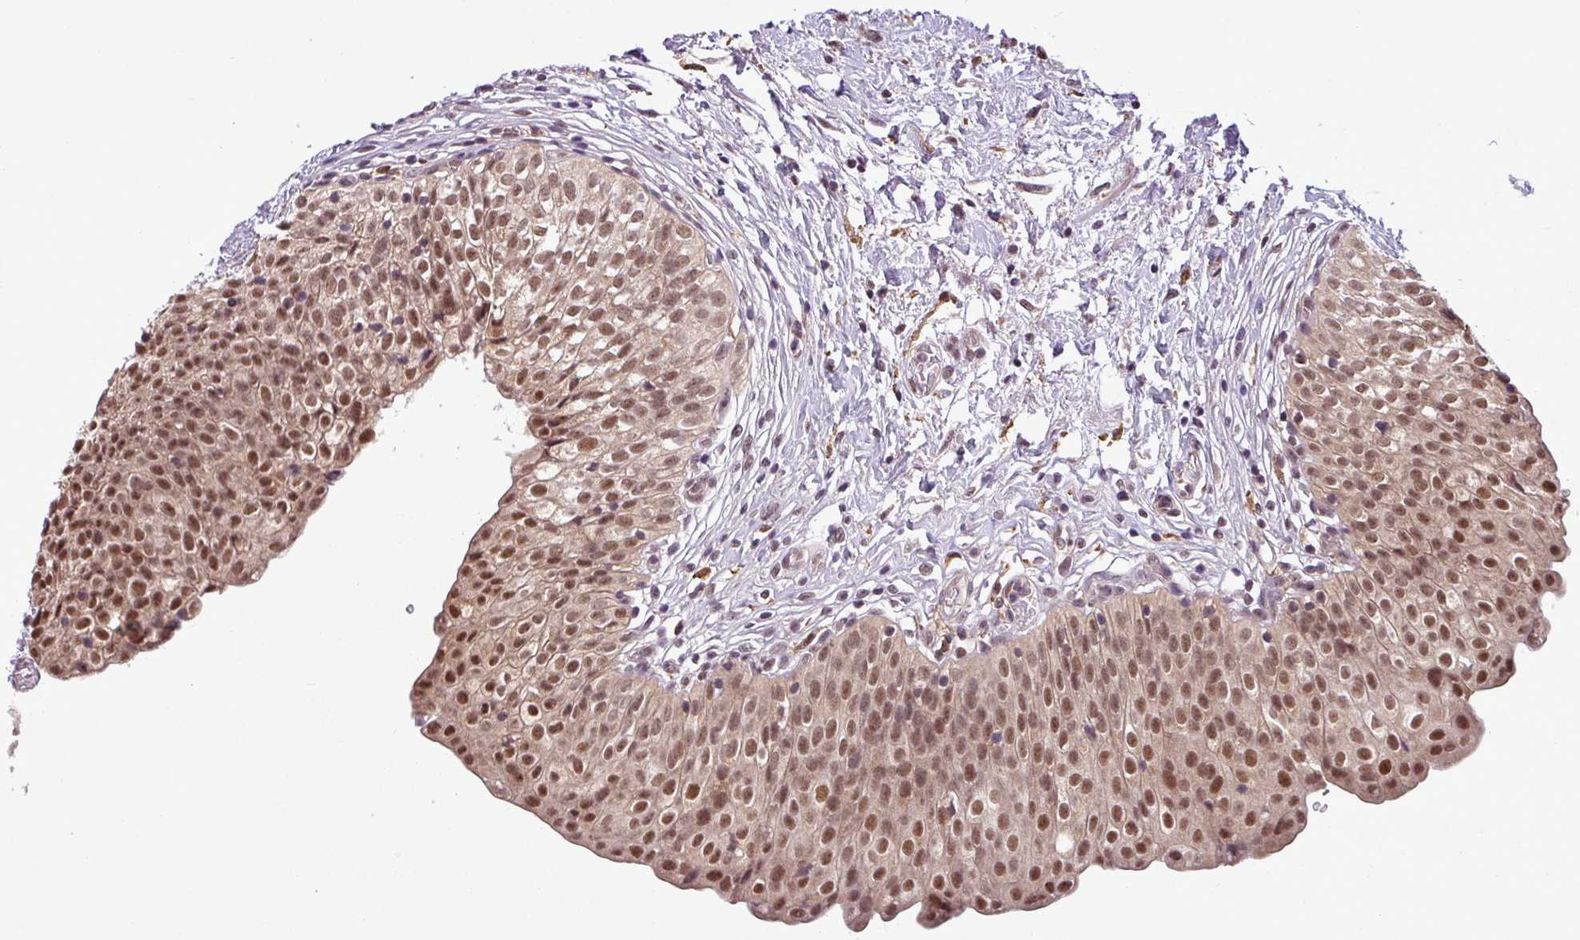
{"staining": {"intensity": "moderate", "quantity": ">75%", "location": "nuclear"}, "tissue": "urinary bladder", "cell_type": "Urothelial cells", "image_type": "normal", "snomed": [{"axis": "morphology", "description": "Normal tissue, NOS"}, {"axis": "topography", "description": "Urinary bladder"}], "caption": "IHC staining of normal urinary bladder, which reveals medium levels of moderate nuclear positivity in approximately >75% of urothelial cells indicating moderate nuclear protein expression. The staining was performed using DAB (3,3'-diaminobenzidine) (brown) for protein detection and nuclei were counterstained in hematoxylin (blue).", "gene": "MFHAS1", "patient": {"sex": "male", "age": 55}}